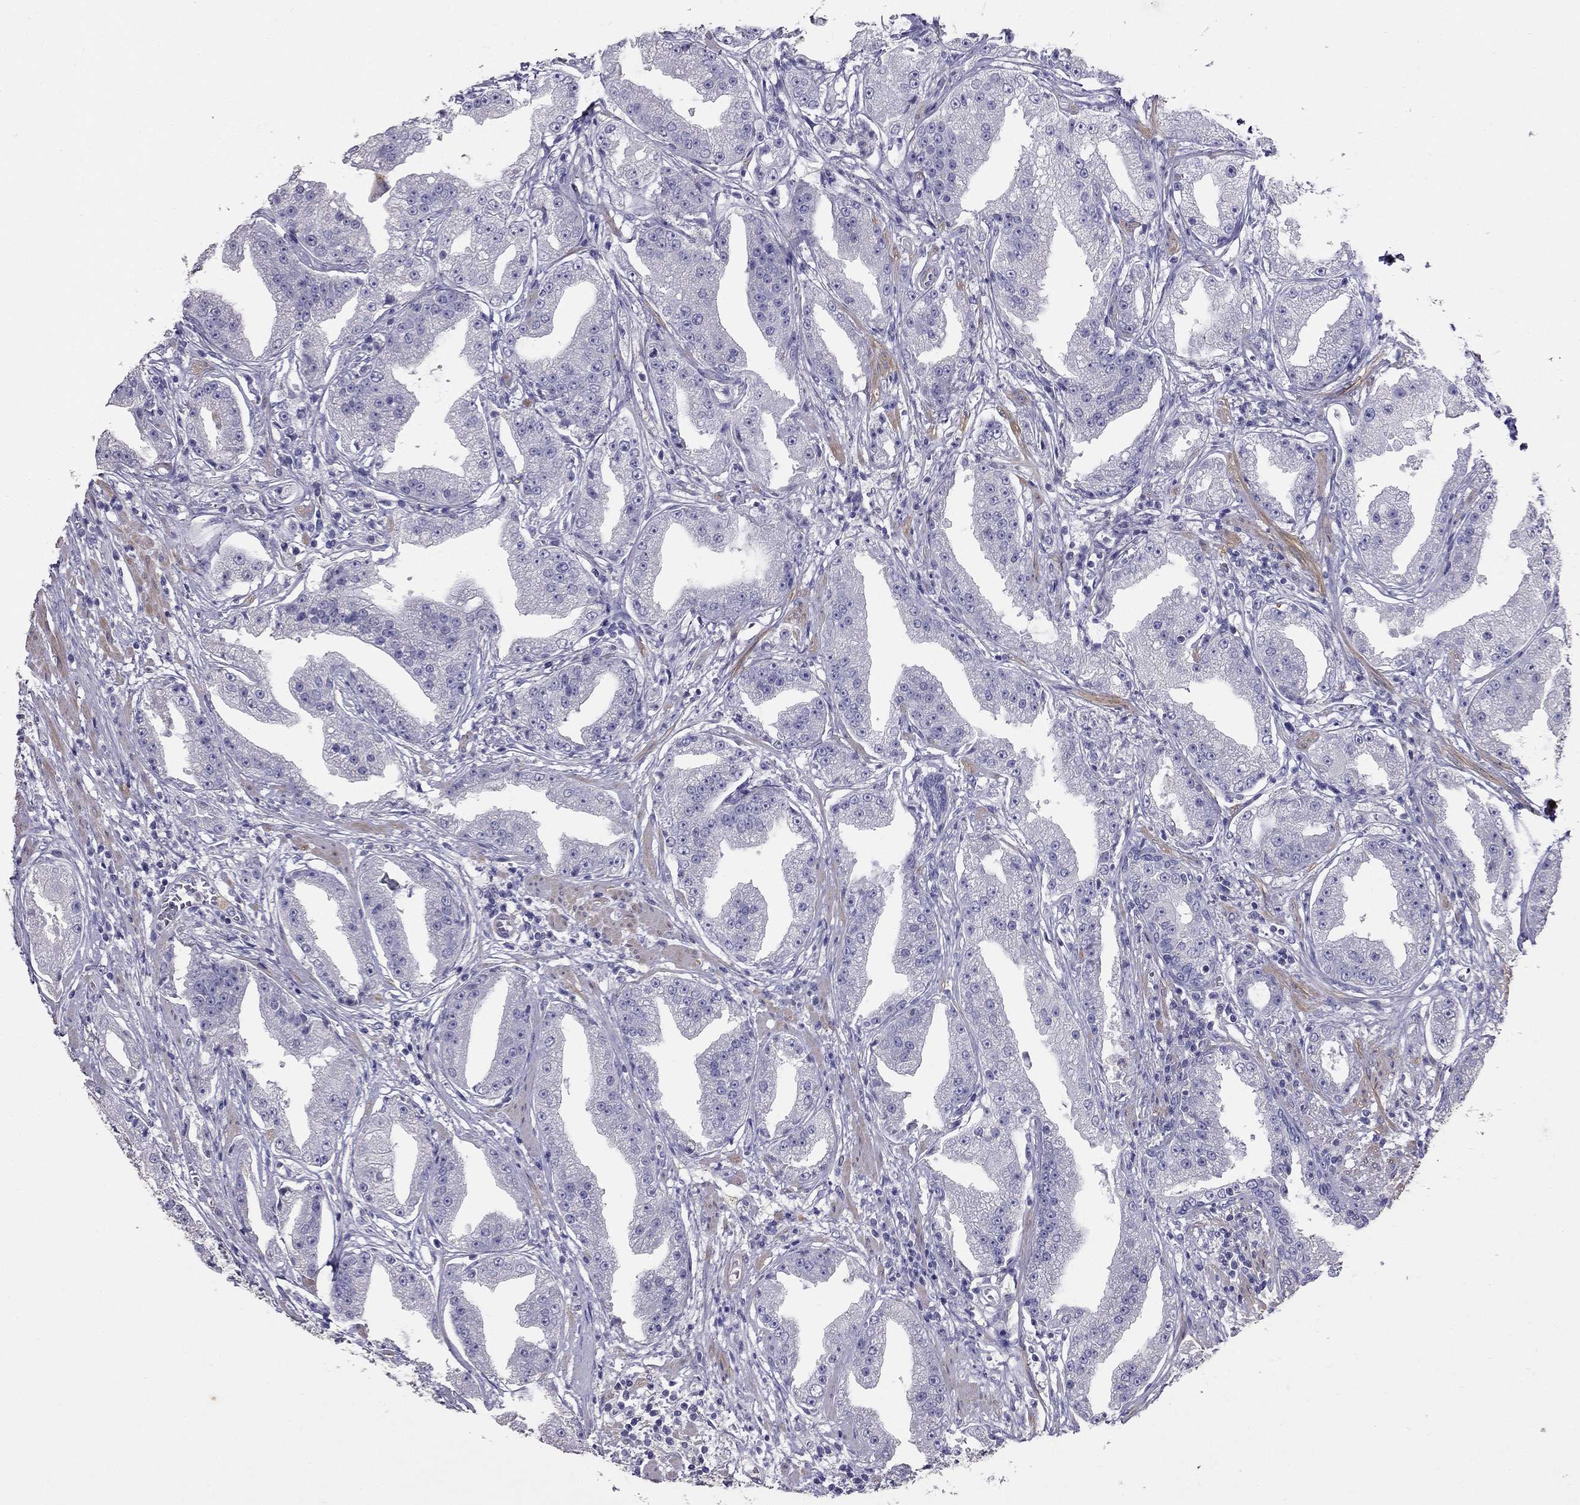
{"staining": {"intensity": "negative", "quantity": "none", "location": "none"}, "tissue": "prostate cancer", "cell_type": "Tumor cells", "image_type": "cancer", "snomed": [{"axis": "morphology", "description": "Adenocarcinoma, Low grade"}, {"axis": "topography", "description": "Prostate"}], "caption": "An immunohistochemistry micrograph of prostate cancer is shown. There is no staining in tumor cells of prostate cancer. The staining is performed using DAB brown chromogen with nuclei counter-stained in using hematoxylin.", "gene": "LY6H", "patient": {"sex": "male", "age": 62}}